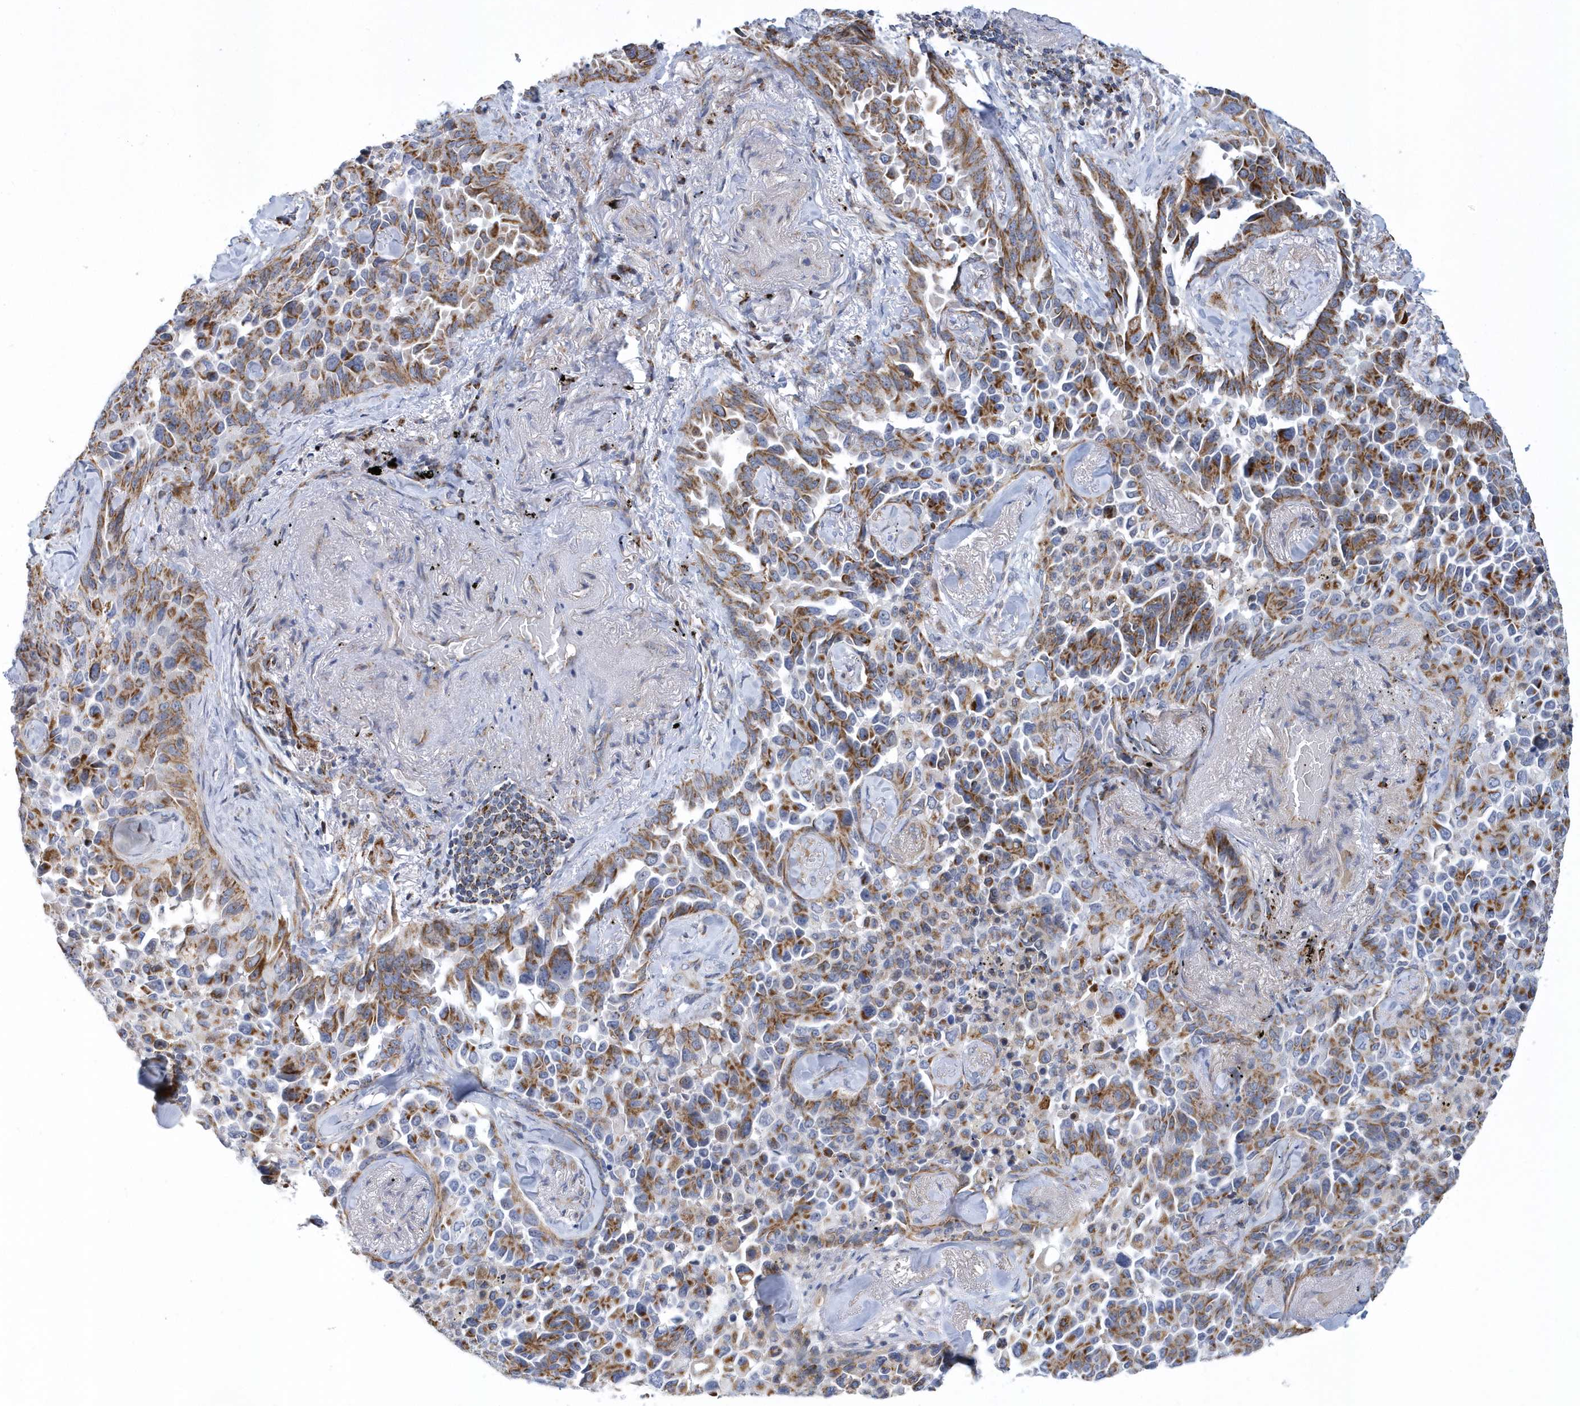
{"staining": {"intensity": "moderate", "quantity": ">75%", "location": "cytoplasmic/membranous"}, "tissue": "lung cancer", "cell_type": "Tumor cells", "image_type": "cancer", "snomed": [{"axis": "morphology", "description": "Adenocarcinoma, NOS"}, {"axis": "topography", "description": "Lung"}], "caption": "Immunohistochemistry histopathology image of human lung adenocarcinoma stained for a protein (brown), which demonstrates medium levels of moderate cytoplasmic/membranous positivity in approximately >75% of tumor cells.", "gene": "VWA5B2", "patient": {"sex": "female", "age": 67}}